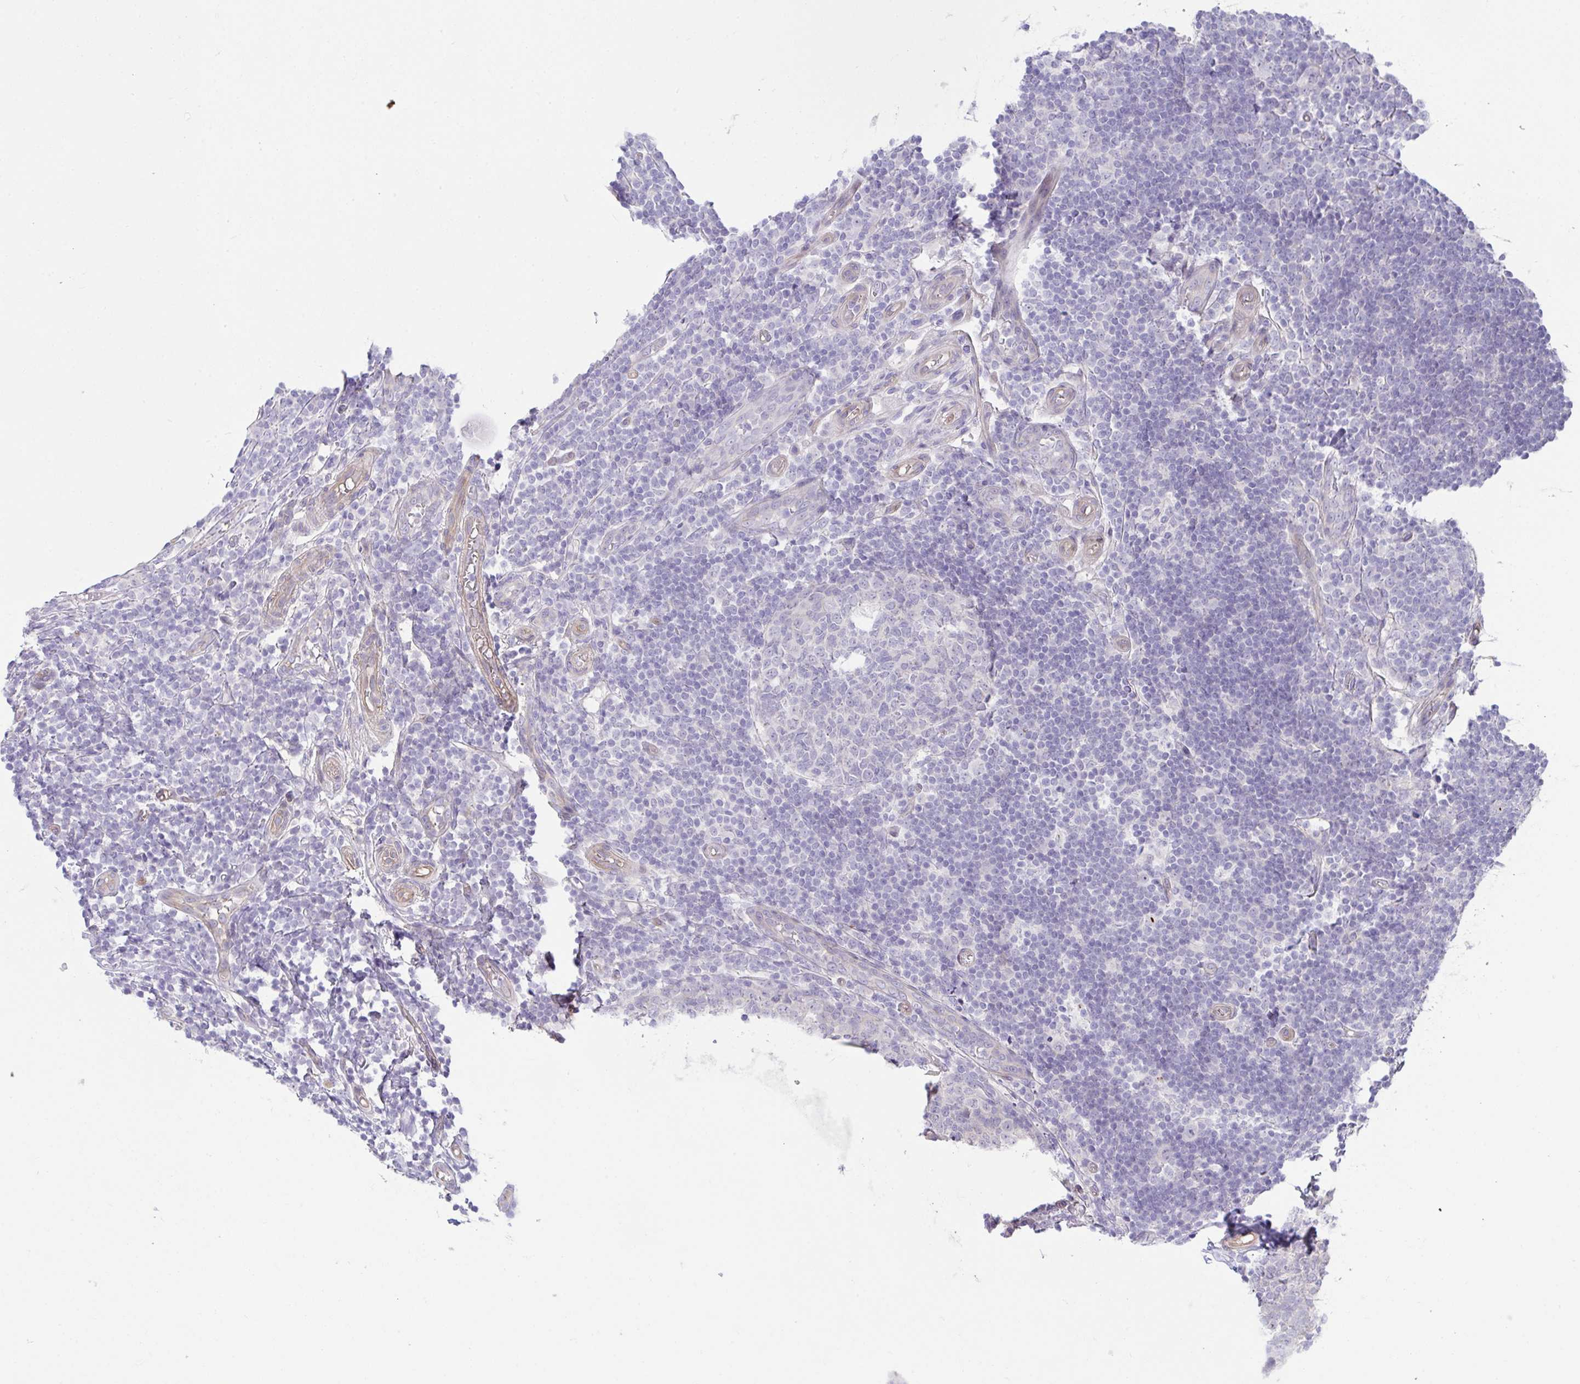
{"staining": {"intensity": "negative", "quantity": "none", "location": "none"}, "tissue": "appendix", "cell_type": "Glandular cells", "image_type": "normal", "snomed": [{"axis": "morphology", "description": "Normal tissue, NOS"}, {"axis": "topography", "description": "Appendix"}], "caption": "This image is of benign appendix stained with IHC to label a protein in brown with the nuclei are counter-stained blue. There is no positivity in glandular cells.", "gene": "RHOXF1", "patient": {"sex": "male", "age": 18}}